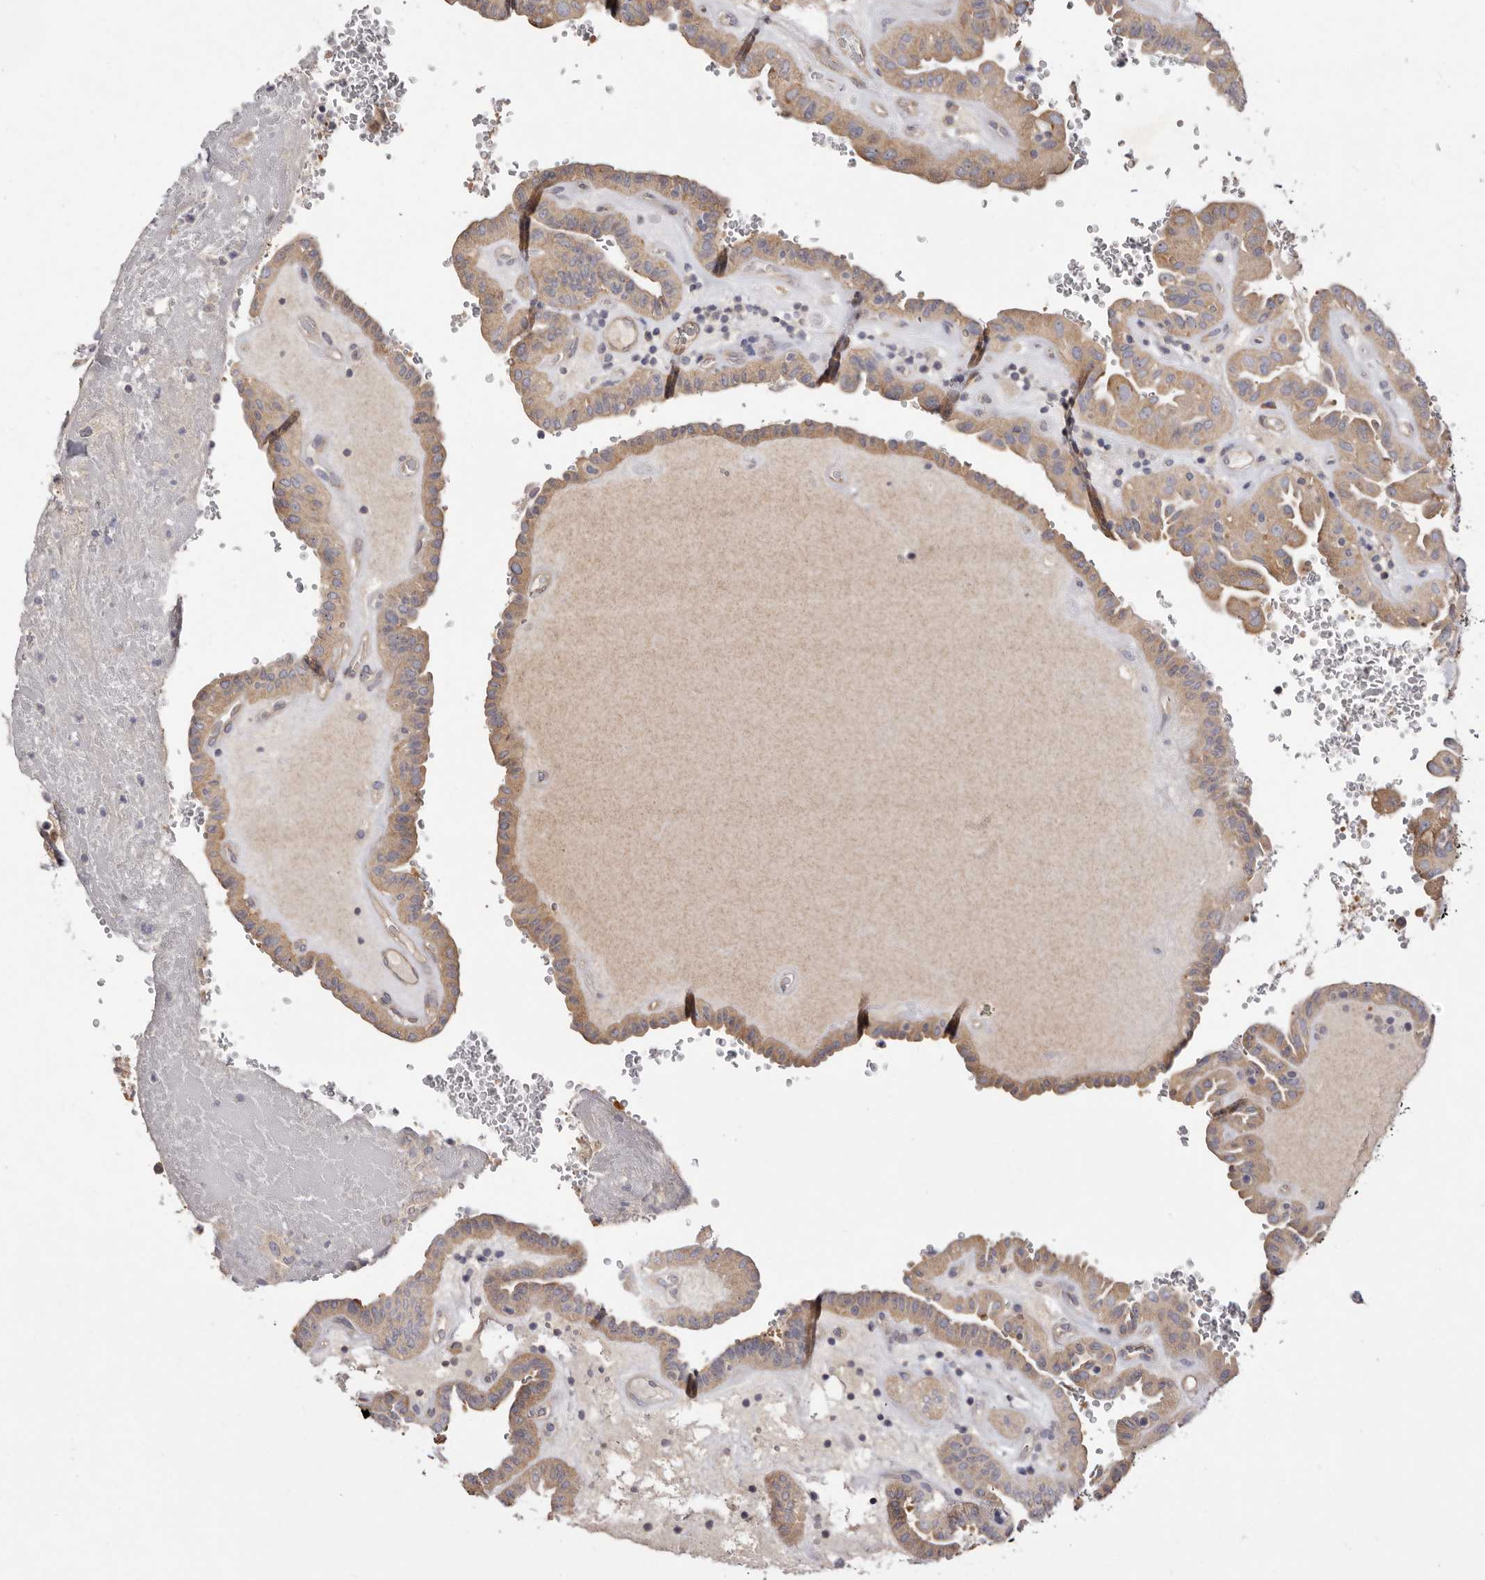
{"staining": {"intensity": "moderate", "quantity": ">75%", "location": "cytoplasmic/membranous"}, "tissue": "thyroid cancer", "cell_type": "Tumor cells", "image_type": "cancer", "snomed": [{"axis": "morphology", "description": "Papillary adenocarcinoma, NOS"}, {"axis": "topography", "description": "Thyroid gland"}], "caption": "Protein positivity by IHC exhibits moderate cytoplasmic/membranous expression in approximately >75% of tumor cells in papillary adenocarcinoma (thyroid). Nuclei are stained in blue.", "gene": "FAM167B", "patient": {"sex": "male", "age": 77}}